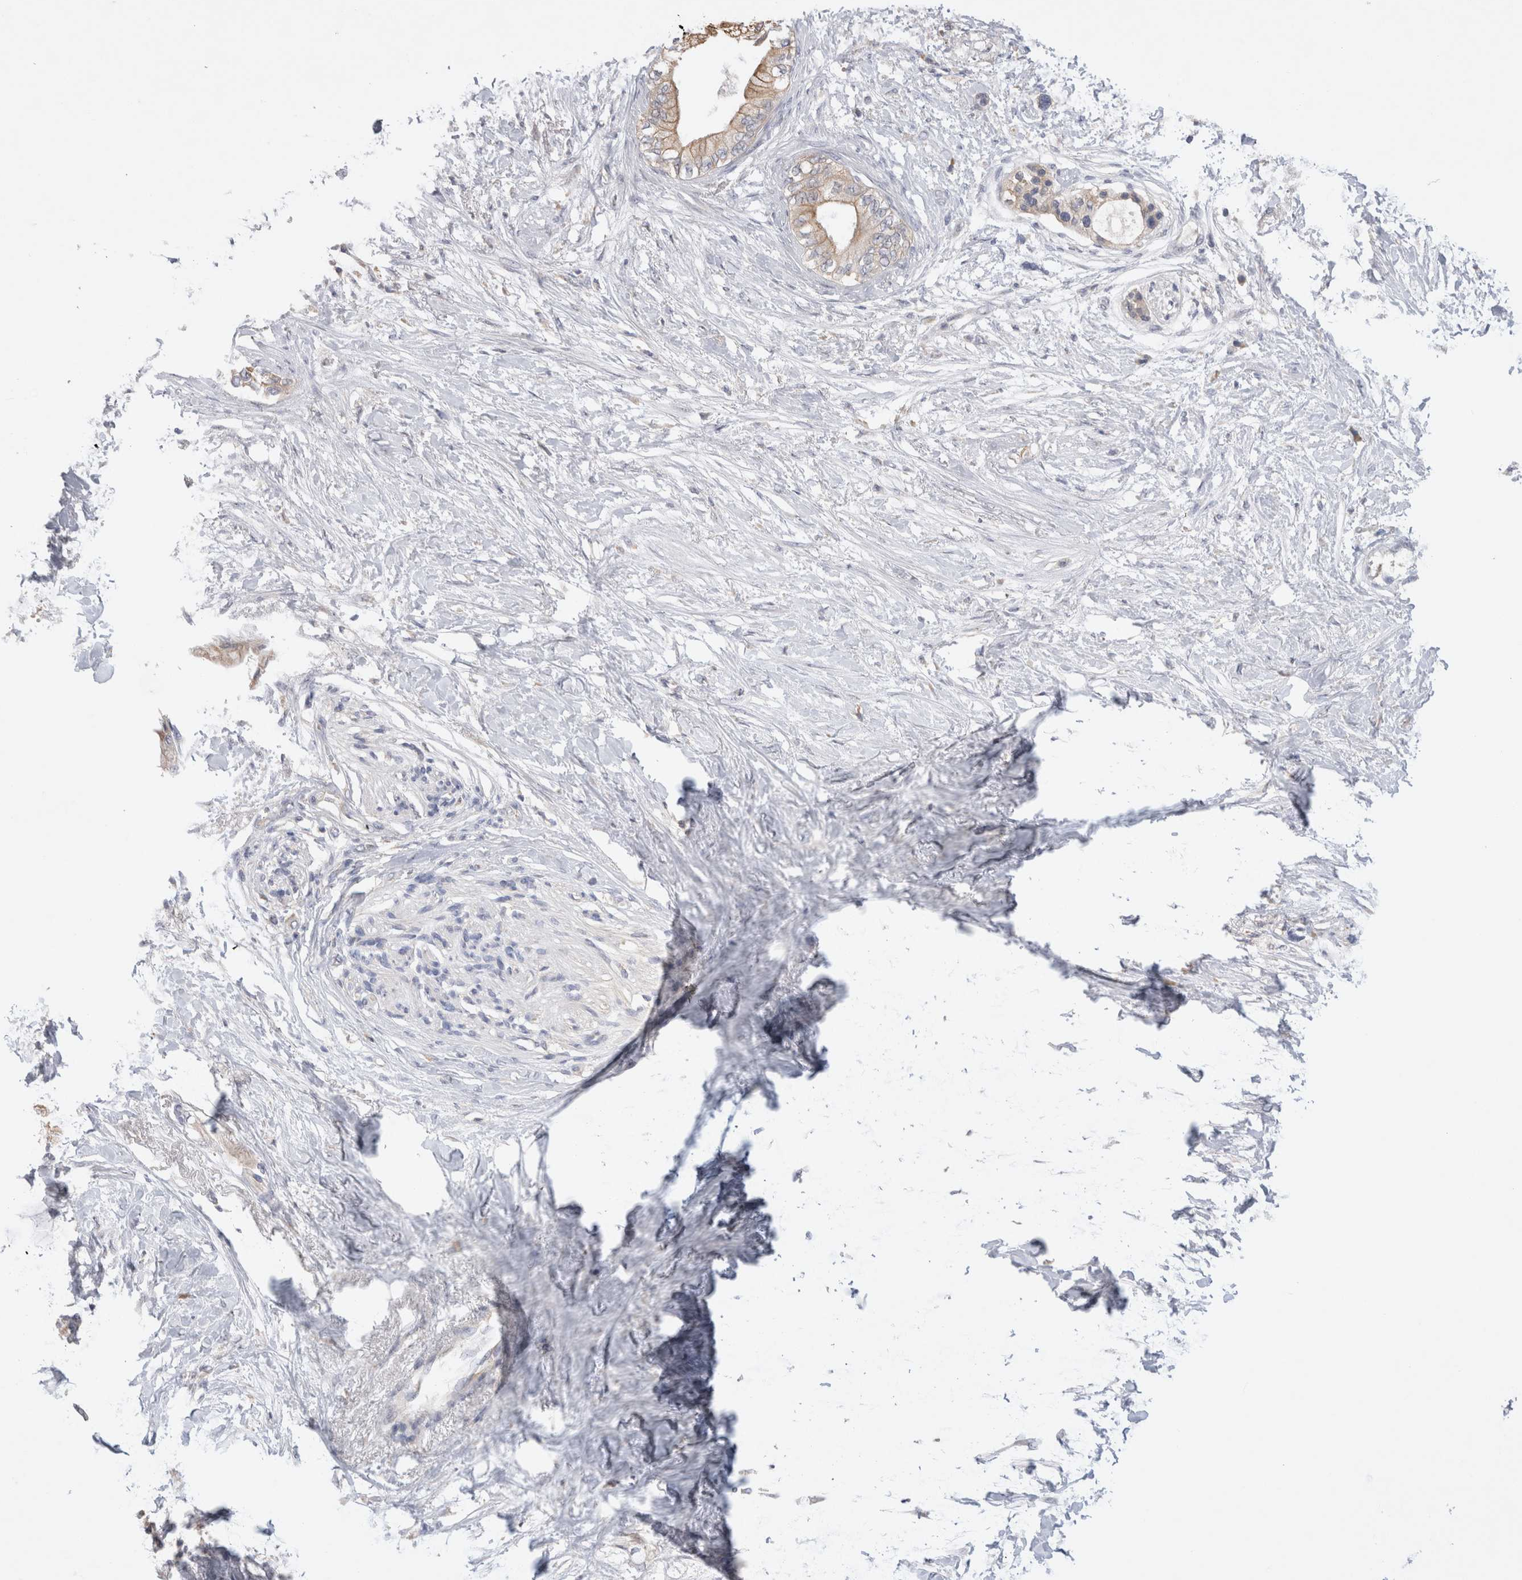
{"staining": {"intensity": "weak", "quantity": ">75%", "location": "cytoplasmic/membranous"}, "tissue": "pancreatic cancer", "cell_type": "Tumor cells", "image_type": "cancer", "snomed": [{"axis": "morphology", "description": "Normal tissue, NOS"}, {"axis": "morphology", "description": "Adenocarcinoma, NOS"}, {"axis": "topography", "description": "Pancreas"}, {"axis": "topography", "description": "Duodenum"}], "caption": "Immunohistochemistry staining of pancreatic cancer (adenocarcinoma), which exhibits low levels of weak cytoplasmic/membranous positivity in about >75% of tumor cells indicating weak cytoplasmic/membranous protein staining. The staining was performed using DAB (brown) for protein detection and nuclei were counterstained in hematoxylin (blue).", "gene": "GAS1", "patient": {"sex": "female", "age": 60}}